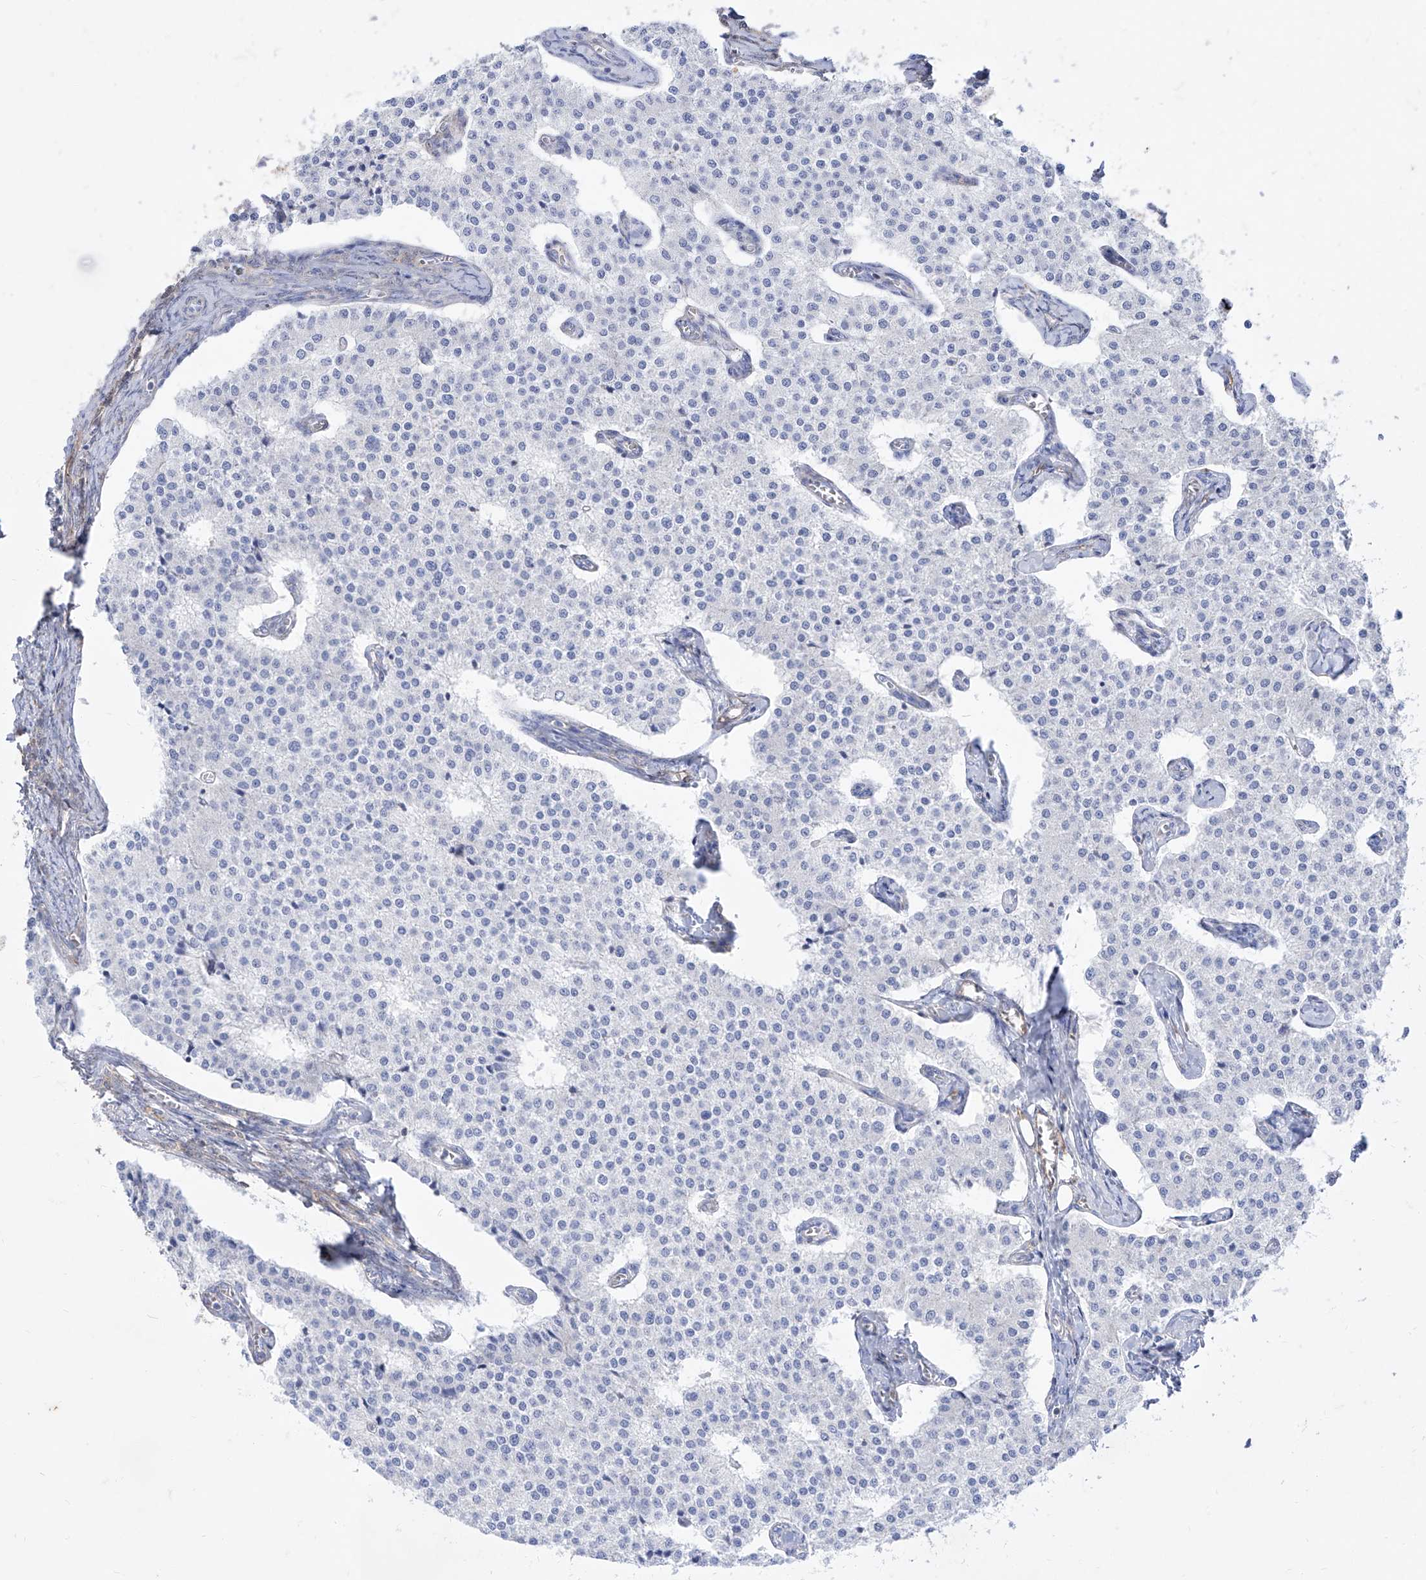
{"staining": {"intensity": "negative", "quantity": "none", "location": "none"}, "tissue": "carcinoid", "cell_type": "Tumor cells", "image_type": "cancer", "snomed": [{"axis": "morphology", "description": "Carcinoid, malignant, NOS"}, {"axis": "topography", "description": "Colon"}], "caption": "This is an IHC photomicrograph of malignant carcinoid. There is no positivity in tumor cells.", "gene": "C1orf74", "patient": {"sex": "female", "age": 52}}